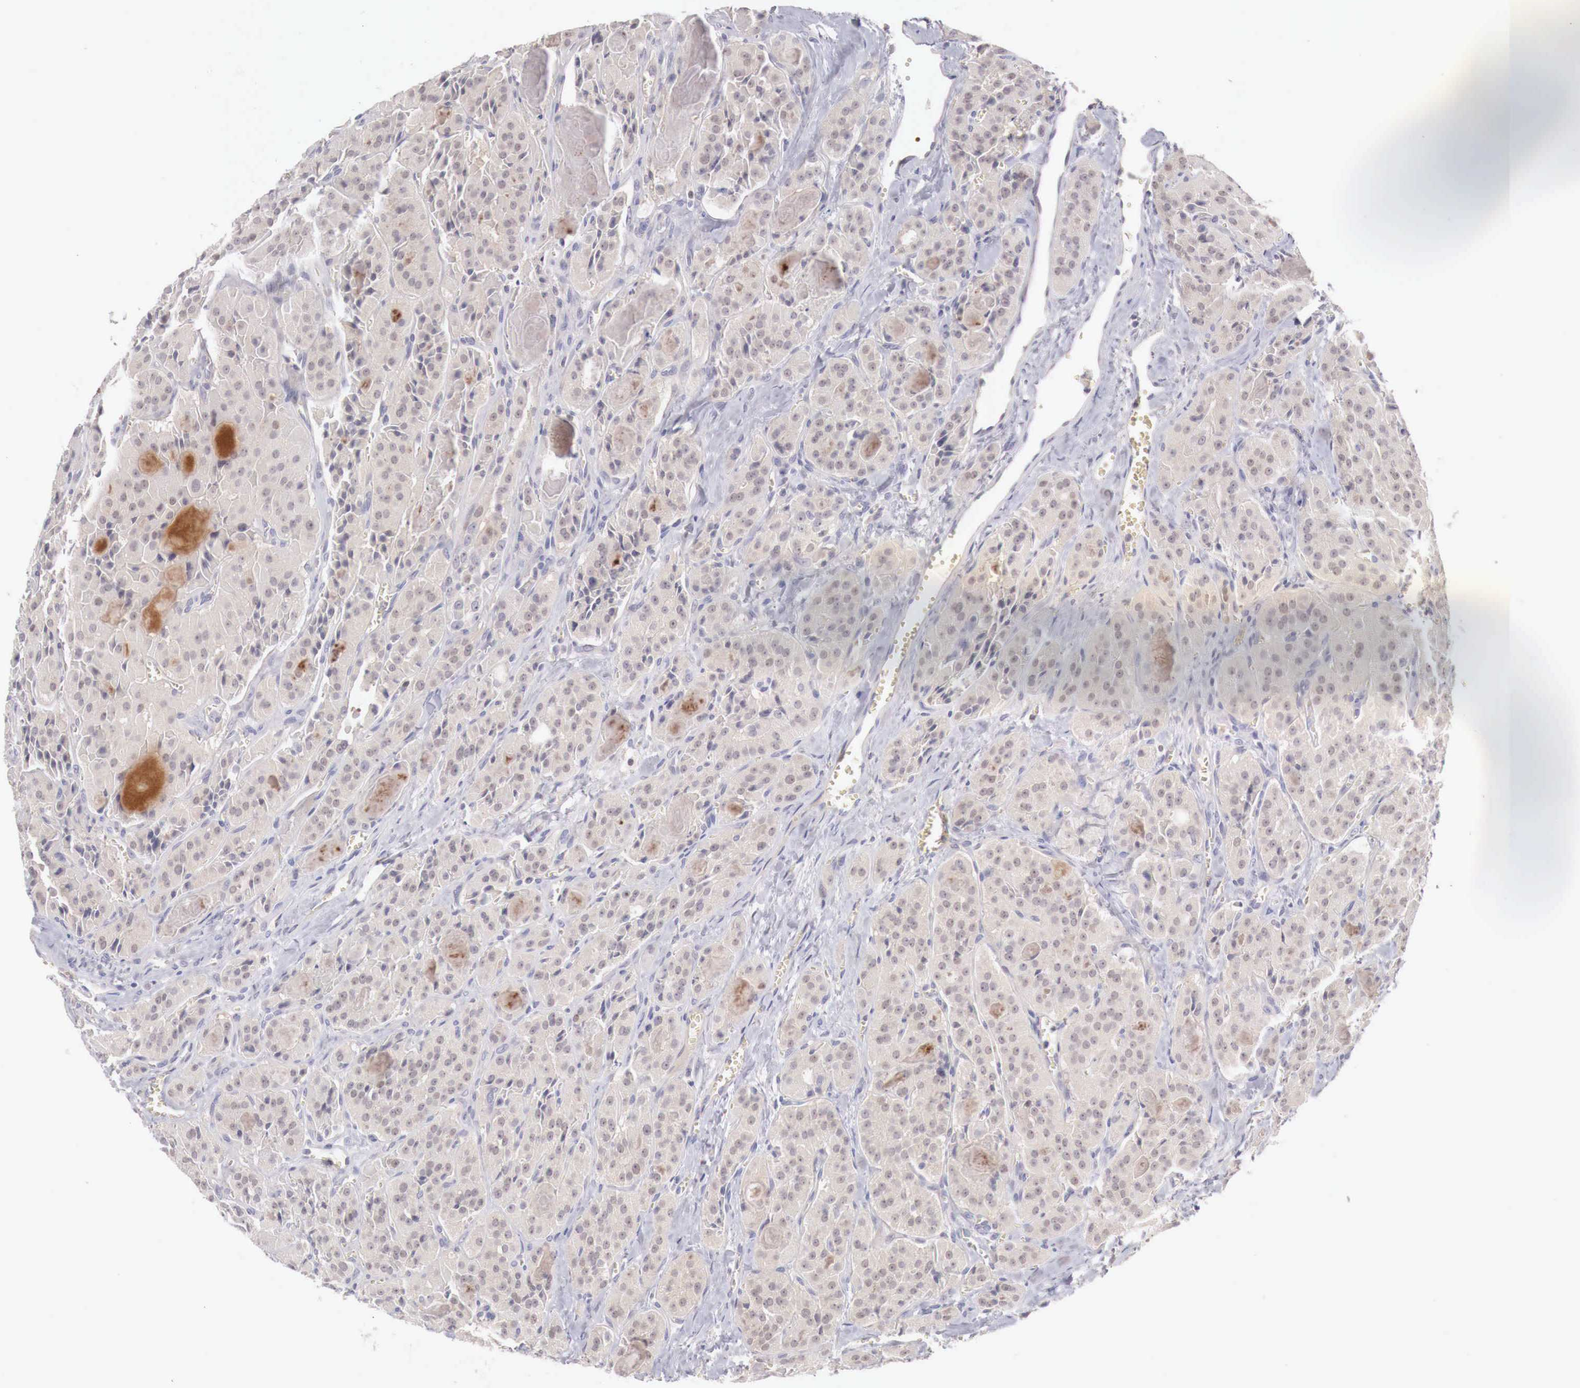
{"staining": {"intensity": "weak", "quantity": "<25%", "location": "cytoplasmic/membranous"}, "tissue": "thyroid cancer", "cell_type": "Tumor cells", "image_type": "cancer", "snomed": [{"axis": "morphology", "description": "Carcinoma, NOS"}, {"axis": "topography", "description": "Thyroid gland"}], "caption": "Thyroid carcinoma was stained to show a protein in brown. There is no significant positivity in tumor cells. (DAB immunohistochemistry (IHC) visualized using brightfield microscopy, high magnification).", "gene": "GATA1", "patient": {"sex": "male", "age": 76}}